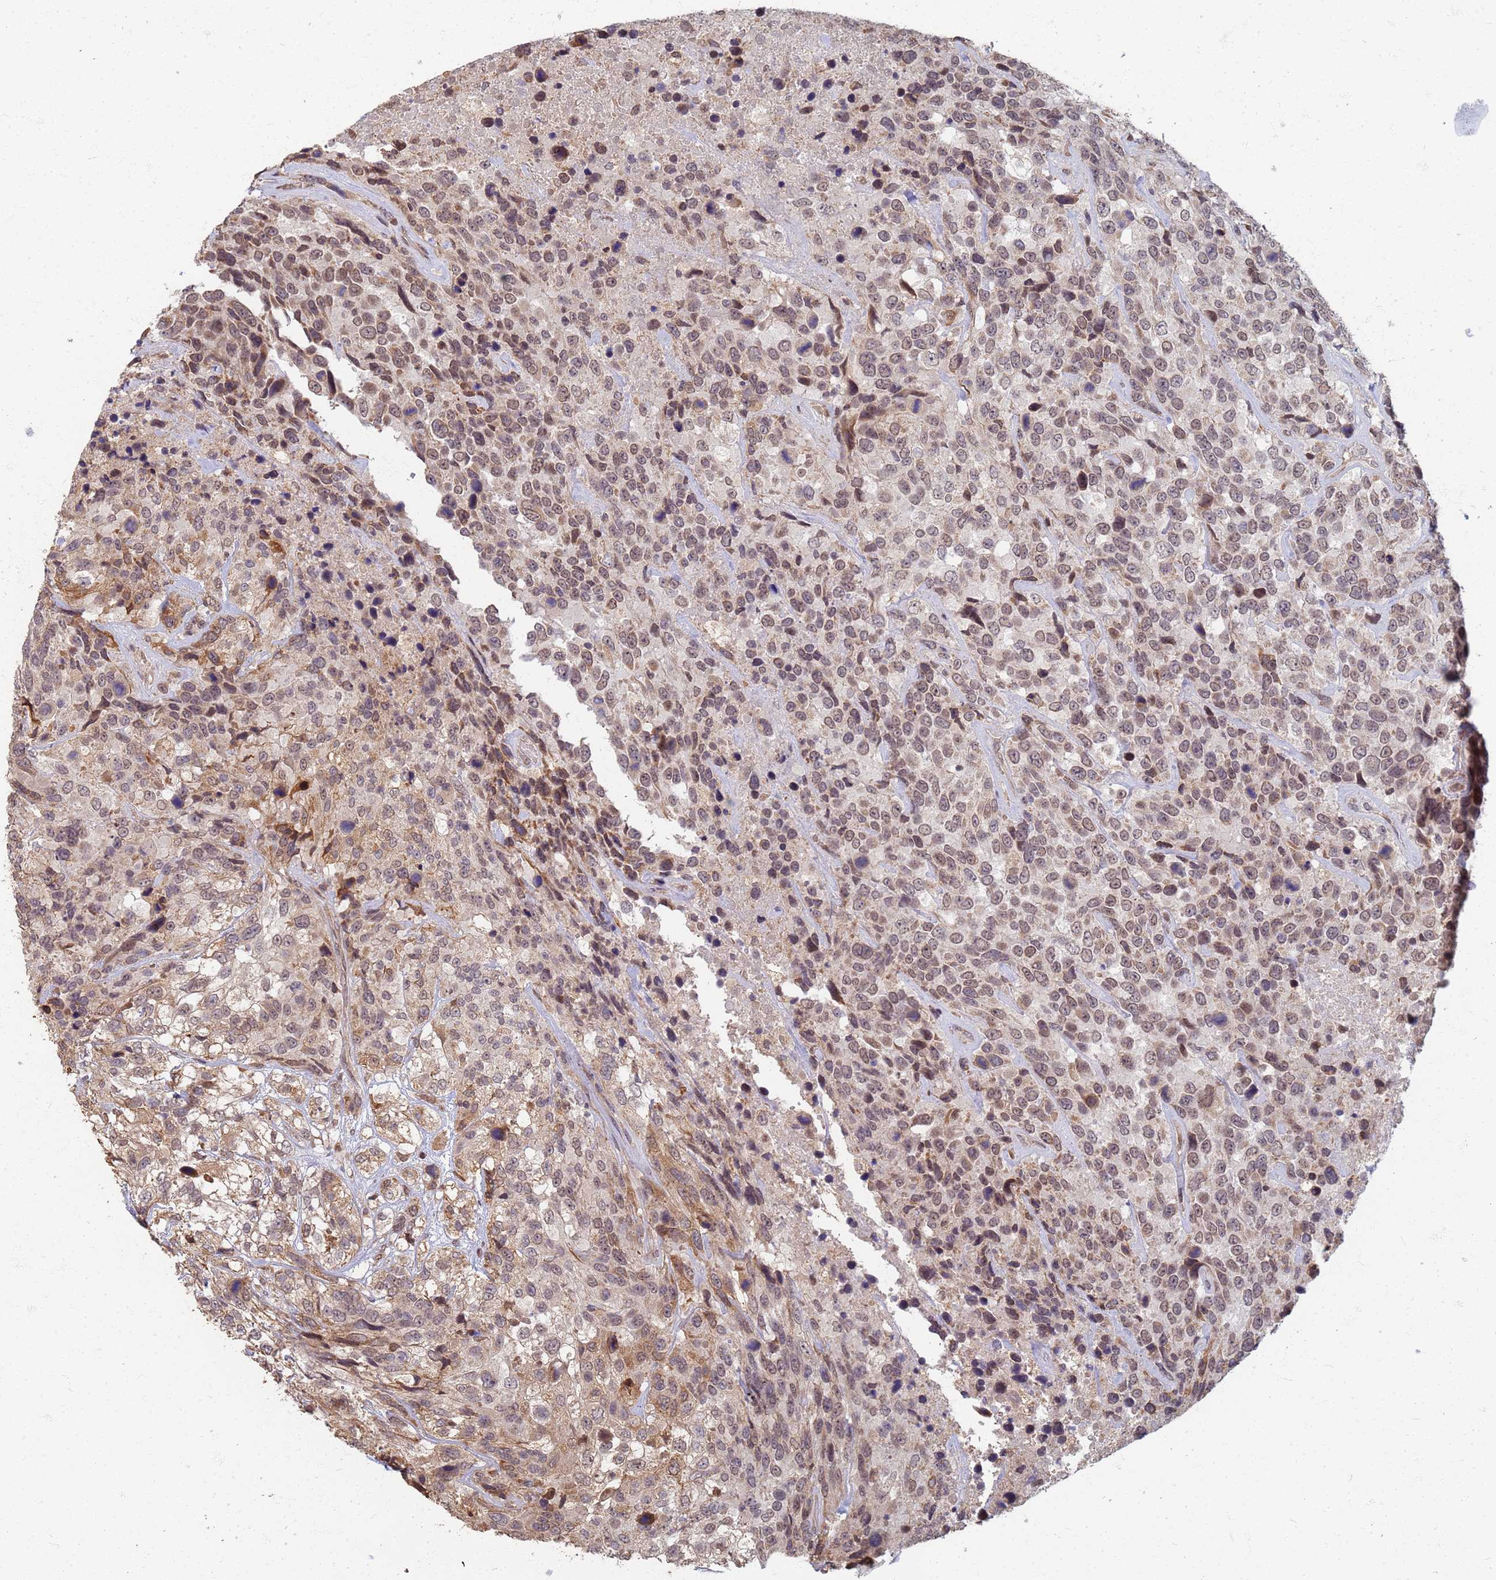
{"staining": {"intensity": "weak", "quantity": ">75%", "location": "nuclear"}, "tissue": "urothelial cancer", "cell_type": "Tumor cells", "image_type": "cancer", "snomed": [{"axis": "morphology", "description": "Urothelial carcinoma, High grade"}, {"axis": "topography", "description": "Urinary bladder"}], "caption": "Urothelial cancer was stained to show a protein in brown. There is low levels of weak nuclear positivity in approximately >75% of tumor cells.", "gene": "ITGB4", "patient": {"sex": "male", "age": 56}}